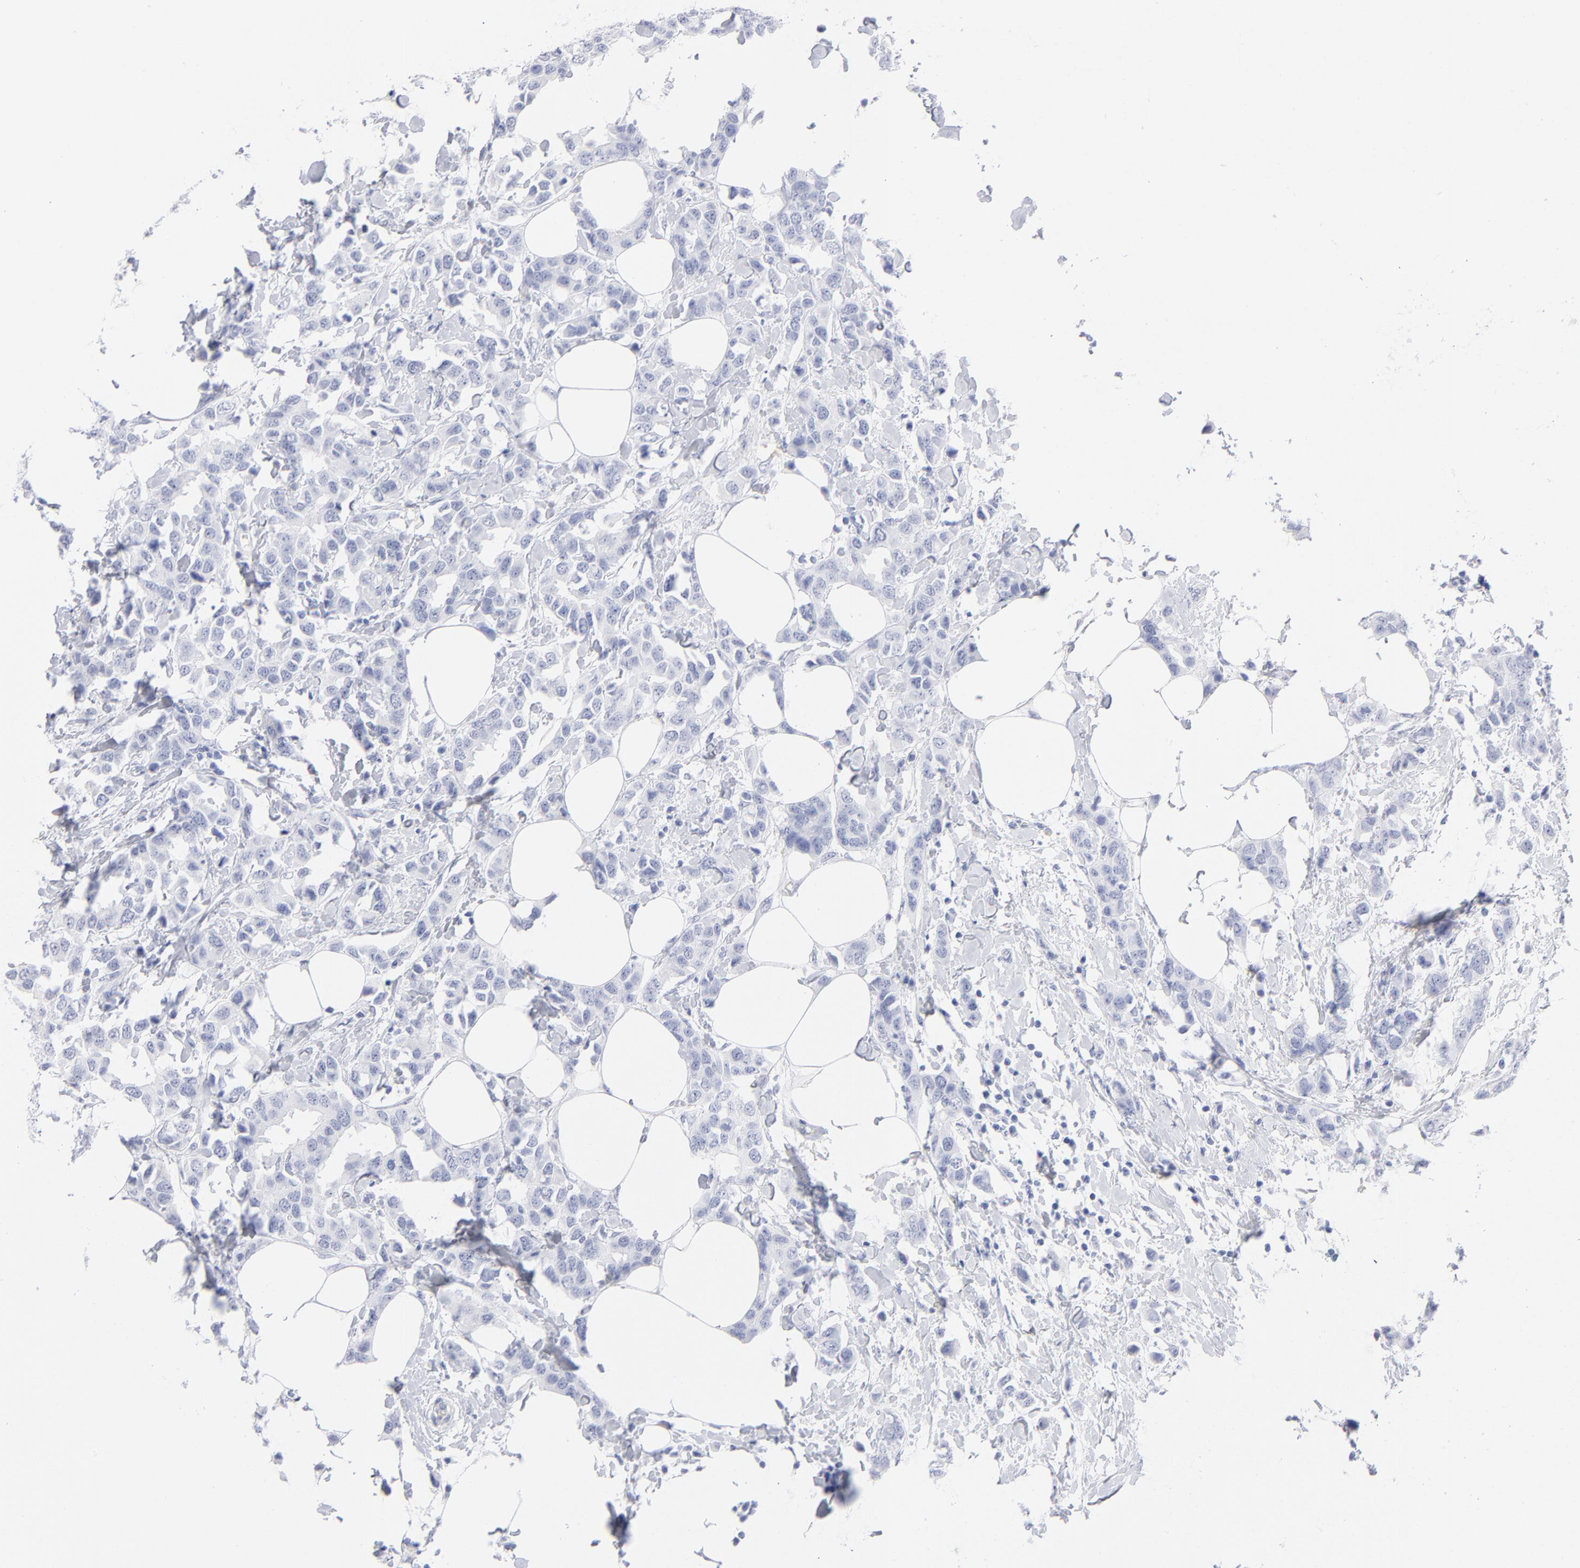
{"staining": {"intensity": "negative", "quantity": "none", "location": "none"}, "tissue": "breast cancer", "cell_type": "Tumor cells", "image_type": "cancer", "snomed": [{"axis": "morphology", "description": "Normal tissue, NOS"}, {"axis": "morphology", "description": "Duct carcinoma"}, {"axis": "topography", "description": "Breast"}], "caption": "There is no significant staining in tumor cells of breast cancer (infiltrating ductal carcinoma).", "gene": "ARG1", "patient": {"sex": "female", "age": 50}}